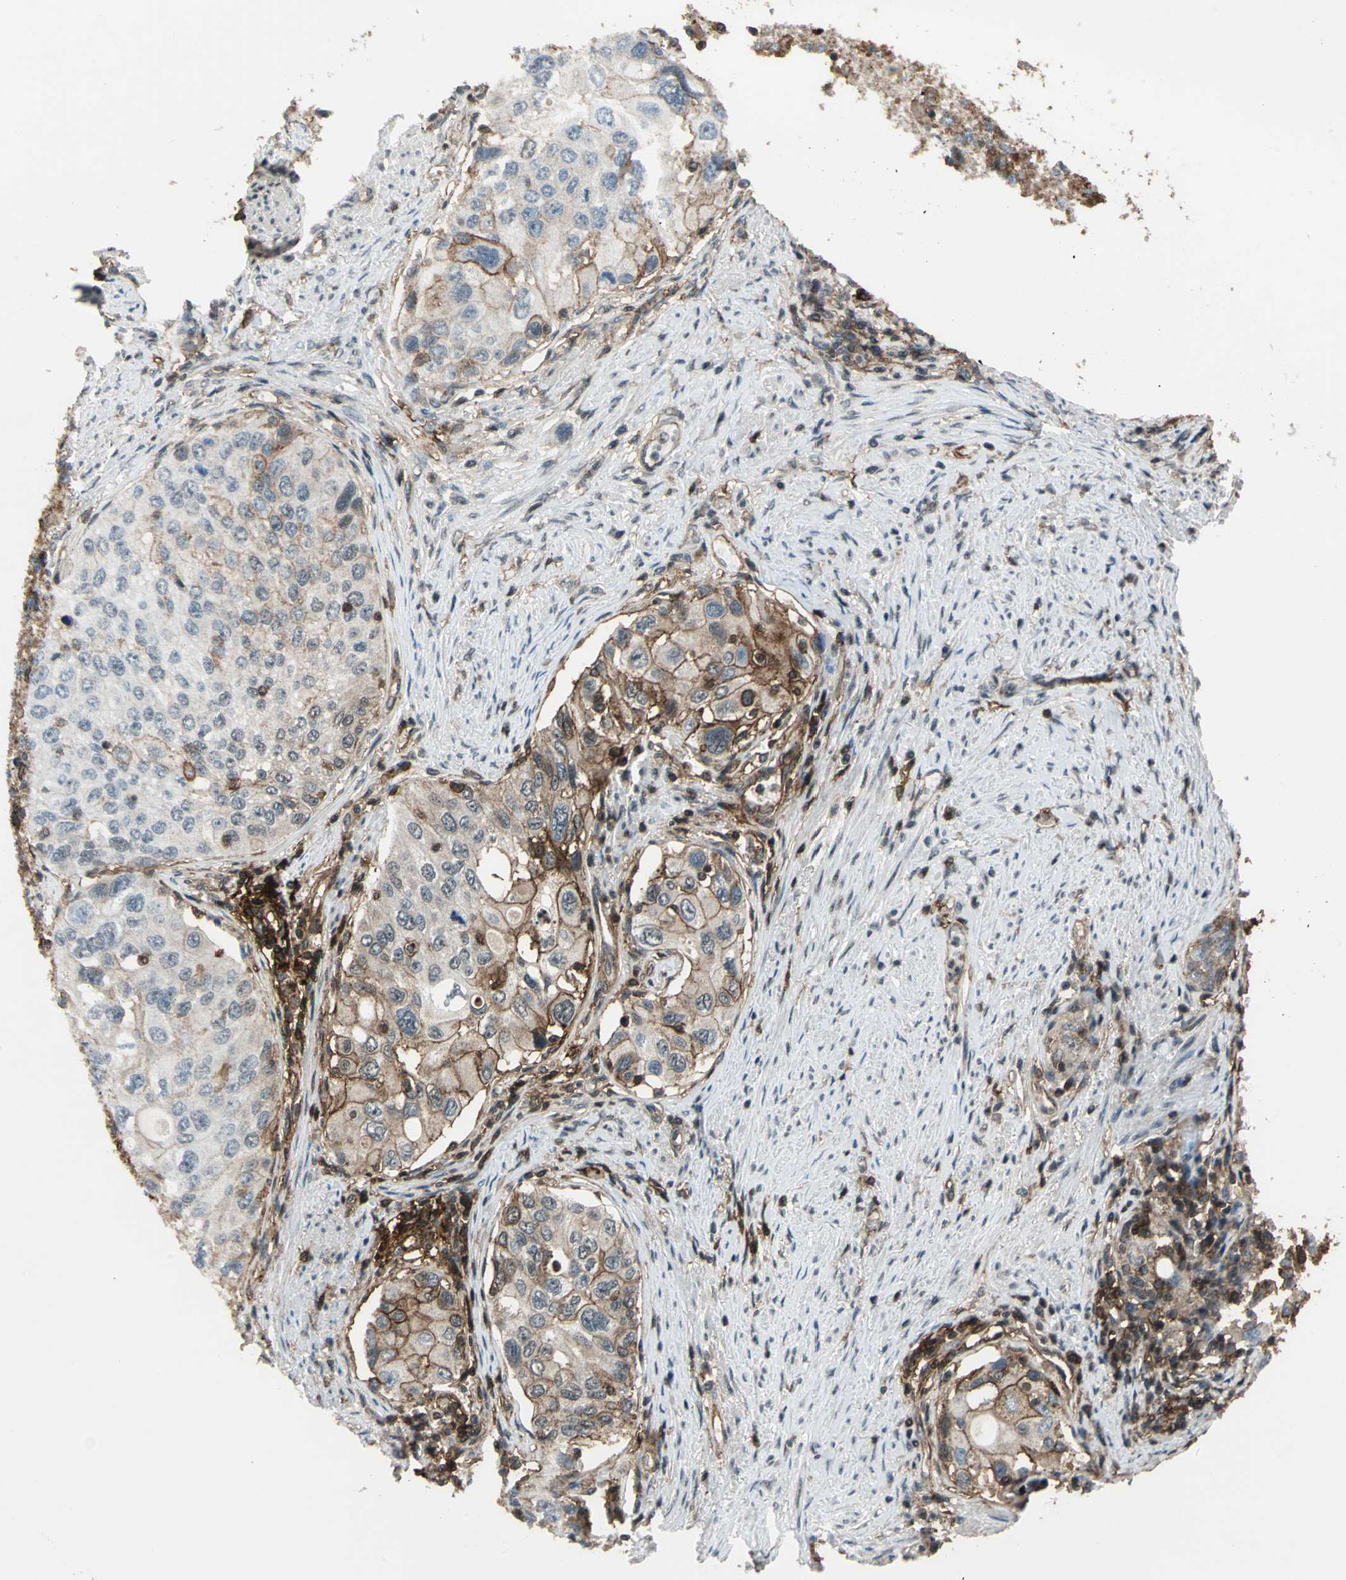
{"staining": {"intensity": "strong", "quantity": ">75%", "location": "cytoplasmic/membranous"}, "tissue": "urothelial cancer", "cell_type": "Tumor cells", "image_type": "cancer", "snomed": [{"axis": "morphology", "description": "Urothelial carcinoma, High grade"}, {"axis": "topography", "description": "Urinary bladder"}], "caption": "A high-resolution histopathology image shows immunohistochemistry staining of urothelial cancer, which reveals strong cytoplasmic/membranous positivity in about >75% of tumor cells.", "gene": "NR2C2", "patient": {"sex": "female", "age": 56}}